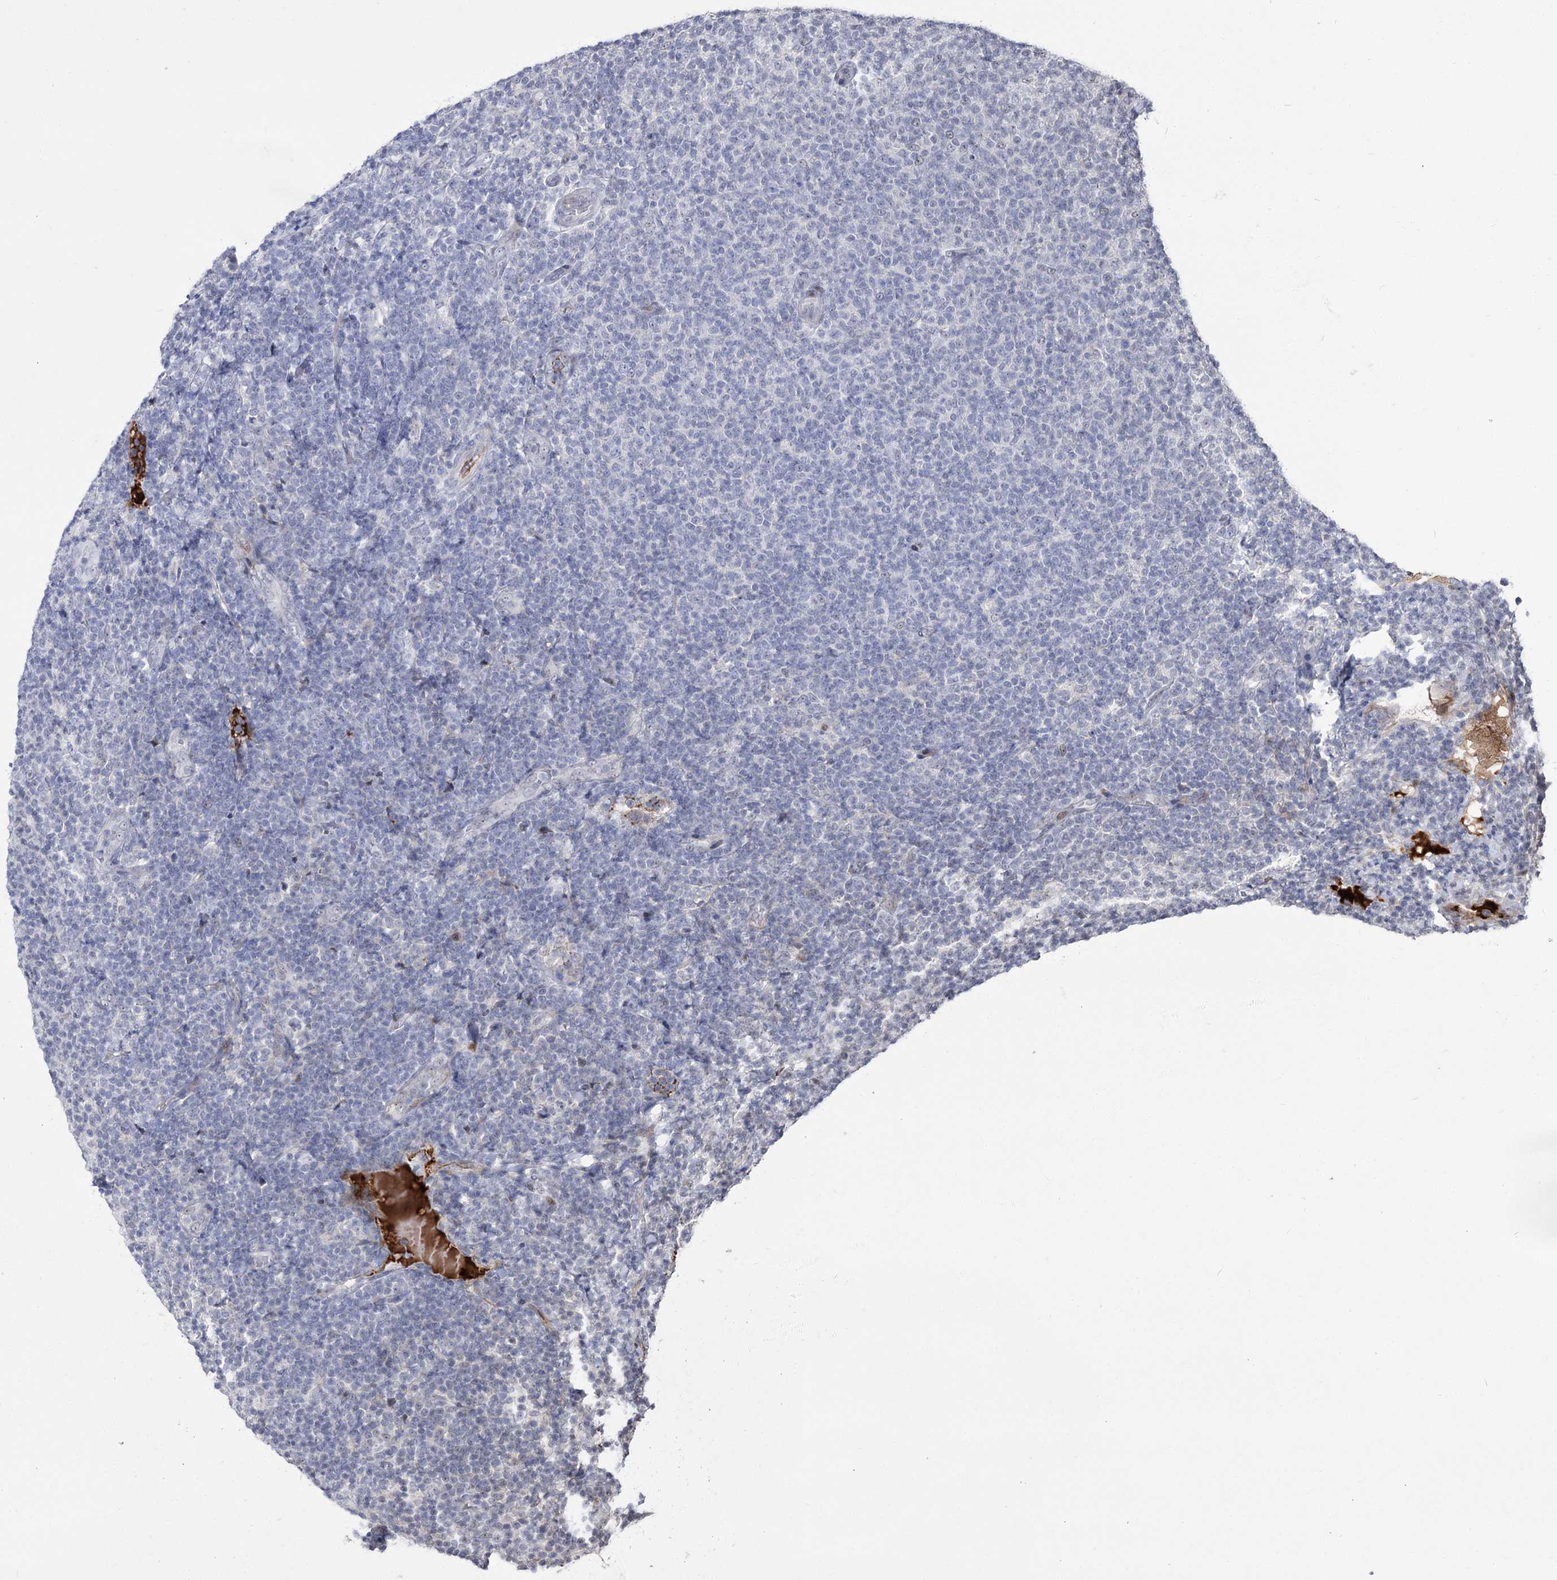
{"staining": {"intensity": "negative", "quantity": "none", "location": "none"}, "tissue": "lymphoma", "cell_type": "Tumor cells", "image_type": "cancer", "snomed": [{"axis": "morphology", "description": "Malignant lymphoma, non-Hodgkin's type, Low grade"}, {"axis": "topography", "description": "Lymph node"}], "caption": "The photomicrograph shows no staining of tumor cells in lymphoma.", "gene": "STOX1", "patient": {"sex": "male", "age": 66}}